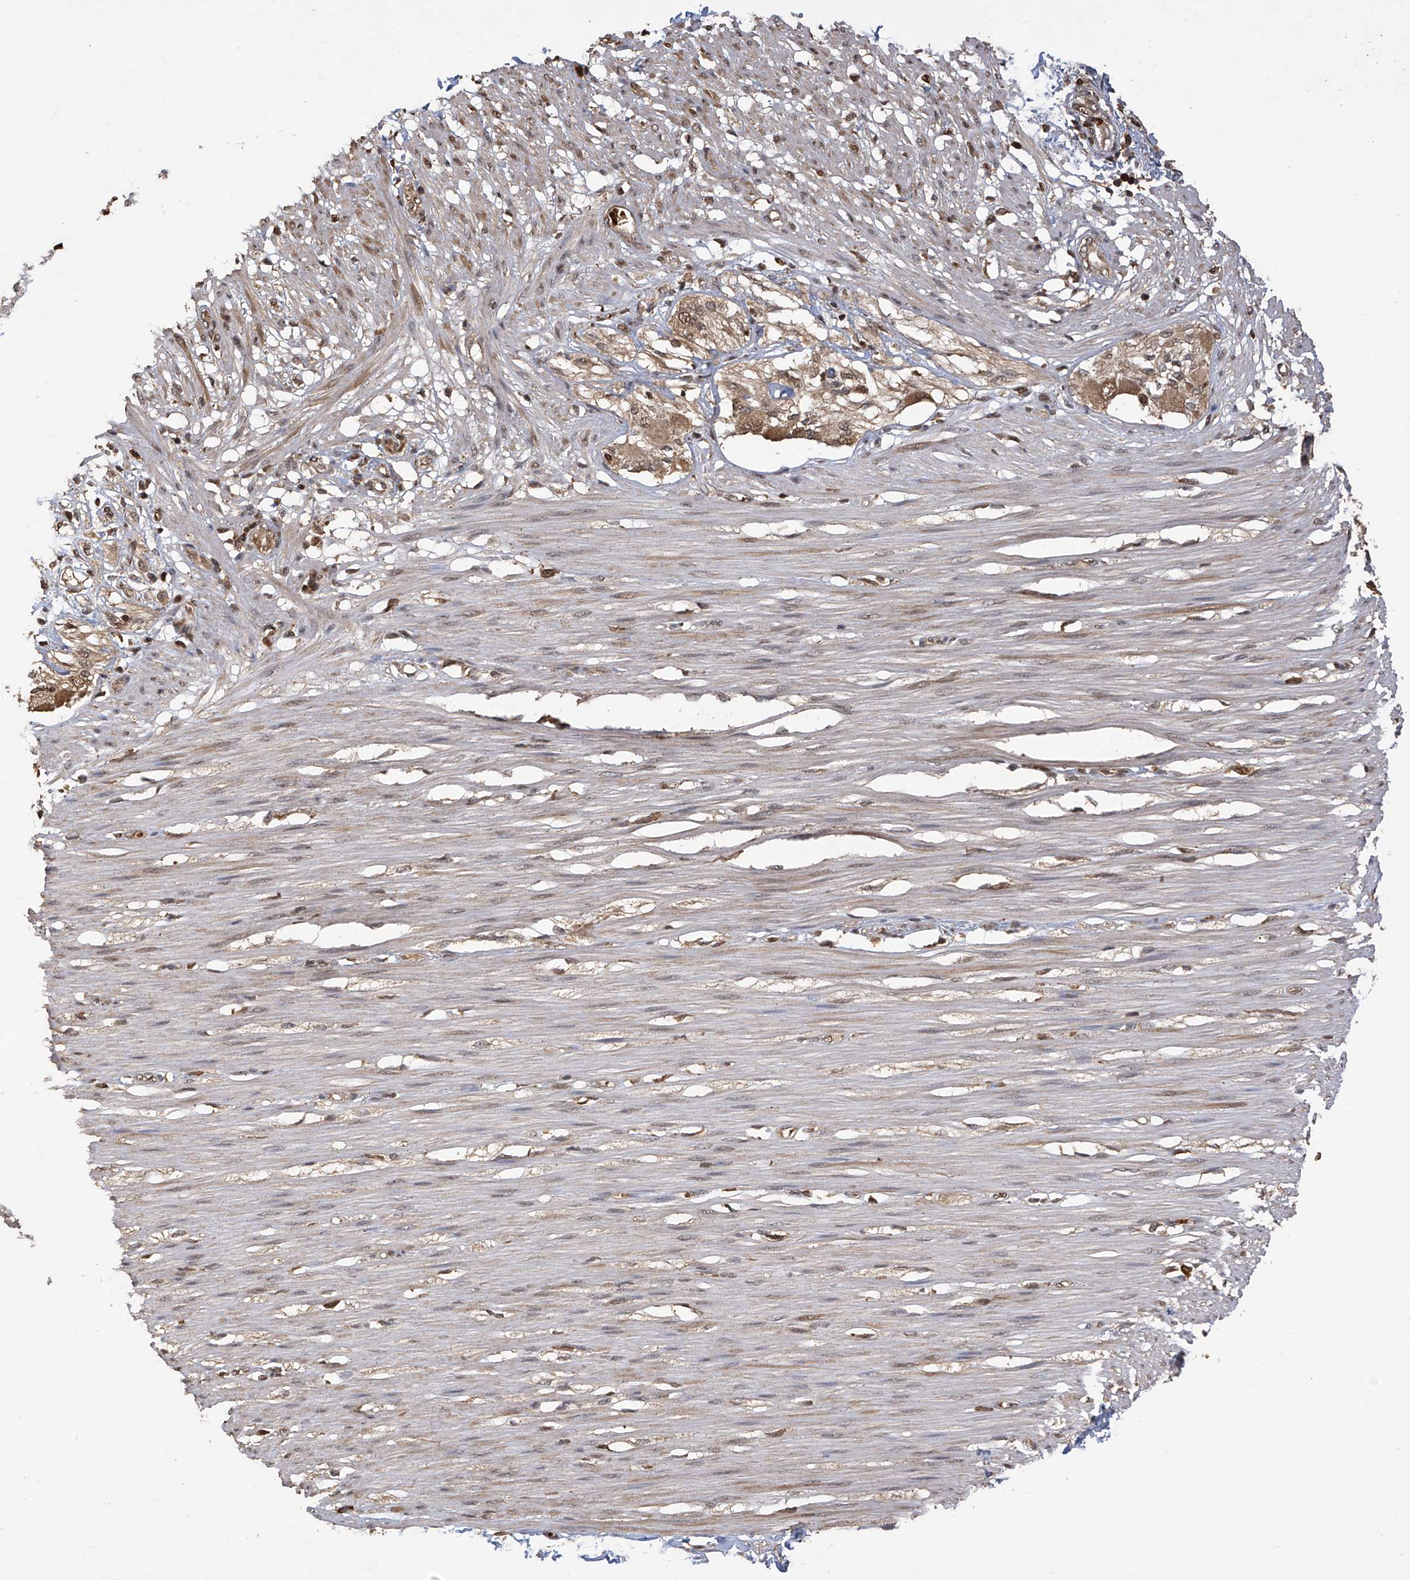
{"staining": {"intensity": "weak", "quantity": "25%-75%", "location": "cytoplasmic/membranous"}, "tissue": "smooth muscle", "cell_type": "Smooth muscle cells", "image_type": "normal", "snomed": [{"axis": "morphology", "description": "Normal tissue, NOS"}, {"axis": "morphology", "description": "Adenocarcinoma, NOS"}, {"axis": "topography", "description": "Colon"}, {"axis": "topography", "description": "Peripheral nerve tissue"}], "caption": "This is an image of immunohistochemistry (IHC) staining of unremarkable smooth muscle, which shows weak expression in the cytoplasmic/membranous of smooth muscle cells.", "gene": "PNPT1", "patient": {"sex": "male", "age": 14}}